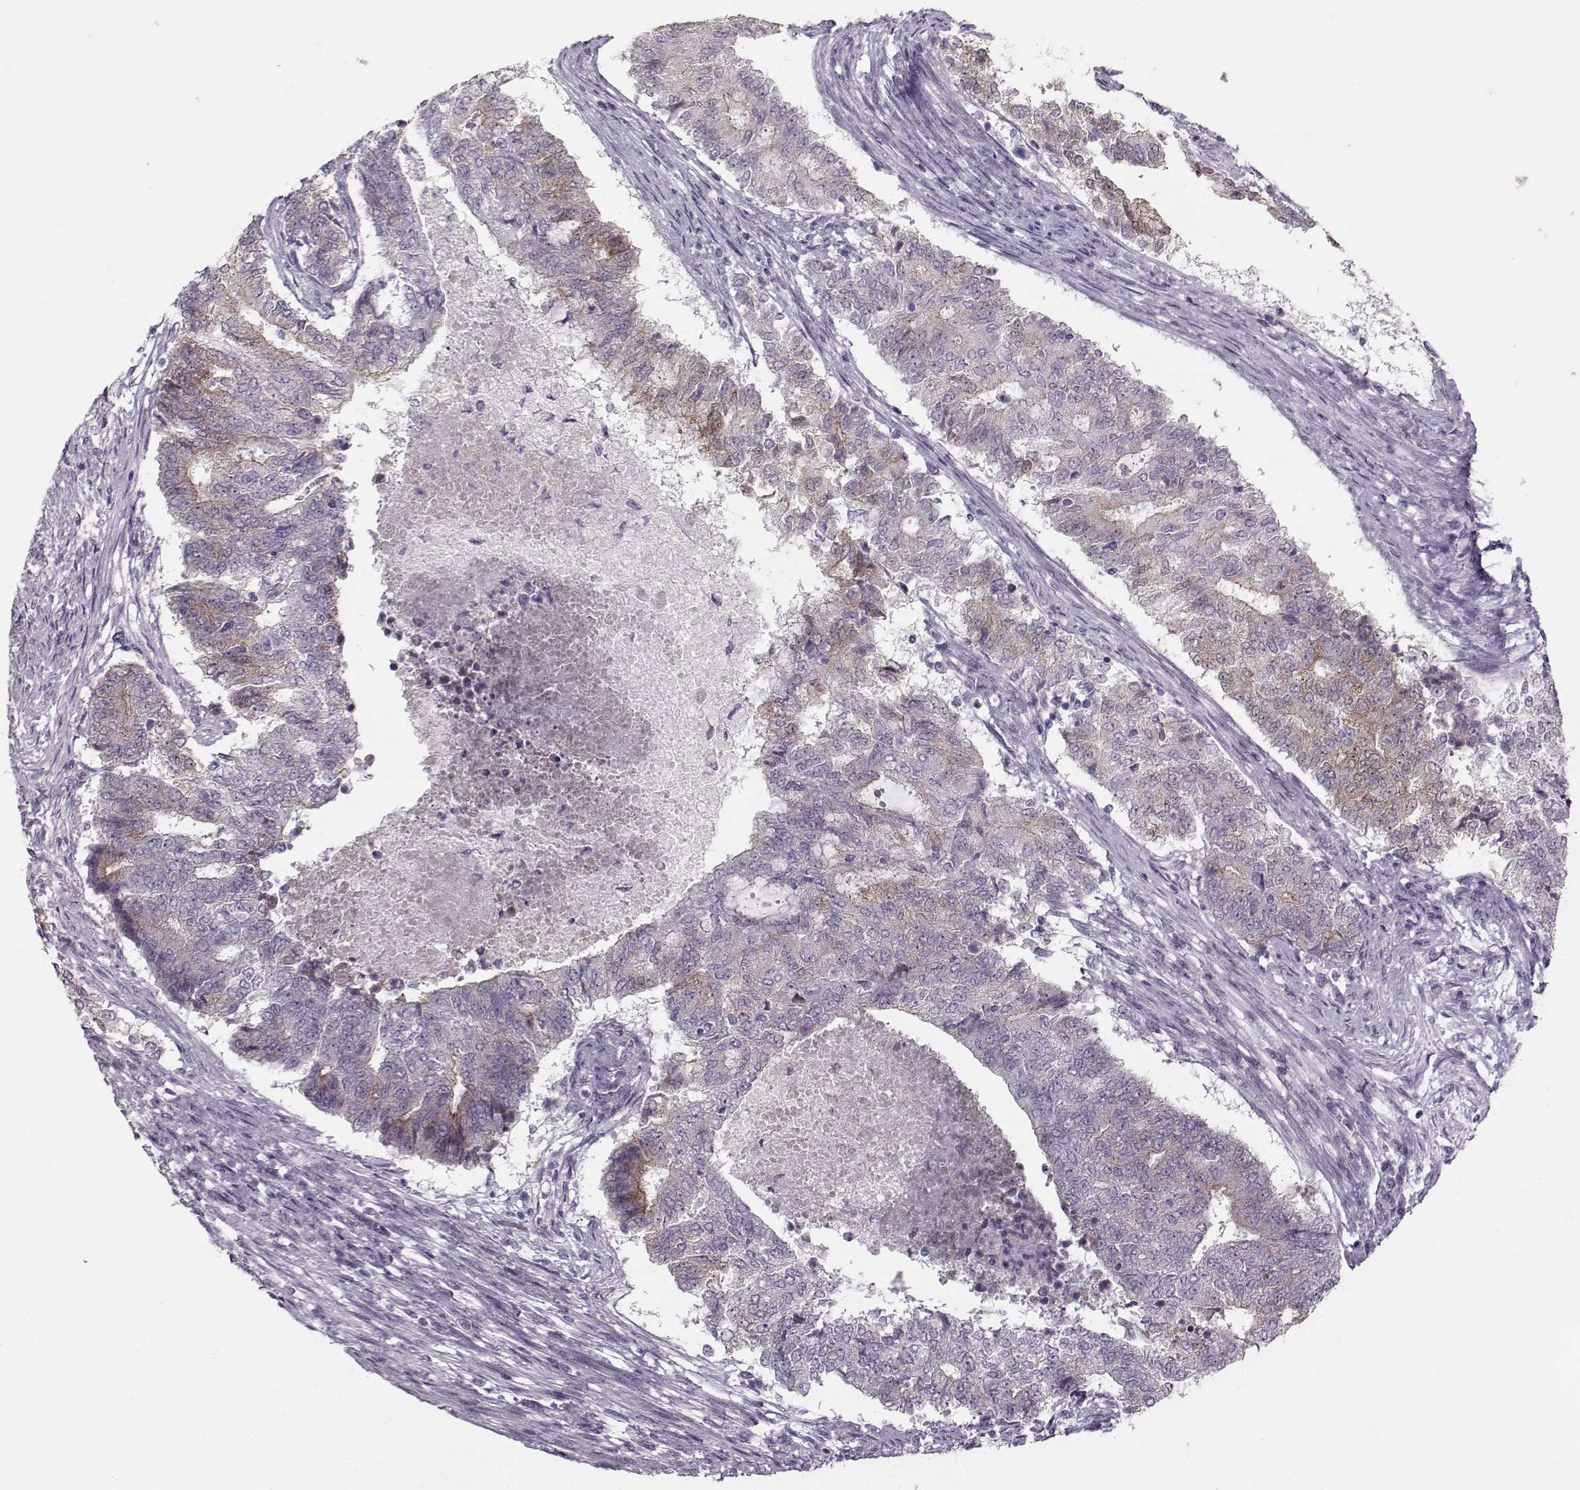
{"staining": {"intensity": "moderate", "quantity": "<25%", "location": "cytoplasmic/membranous"}, "tissue": "endometrial cancer", "cell_type": "Tumor cells", "image_type": "cancer", "snomed": [{"axis": "morphology", "description": "Adenocarcinoma, NOS"}, {"axis": "topography", "description": "Endometrium"}], "caption": "A brown stain highlights moderate cytoplasmic/membranous expression of a protein in human endometrial cancer (adenocarcinoma) tumor cells.", "gene": "PKP2", "patient": {"sex": "female", "age": 65}}